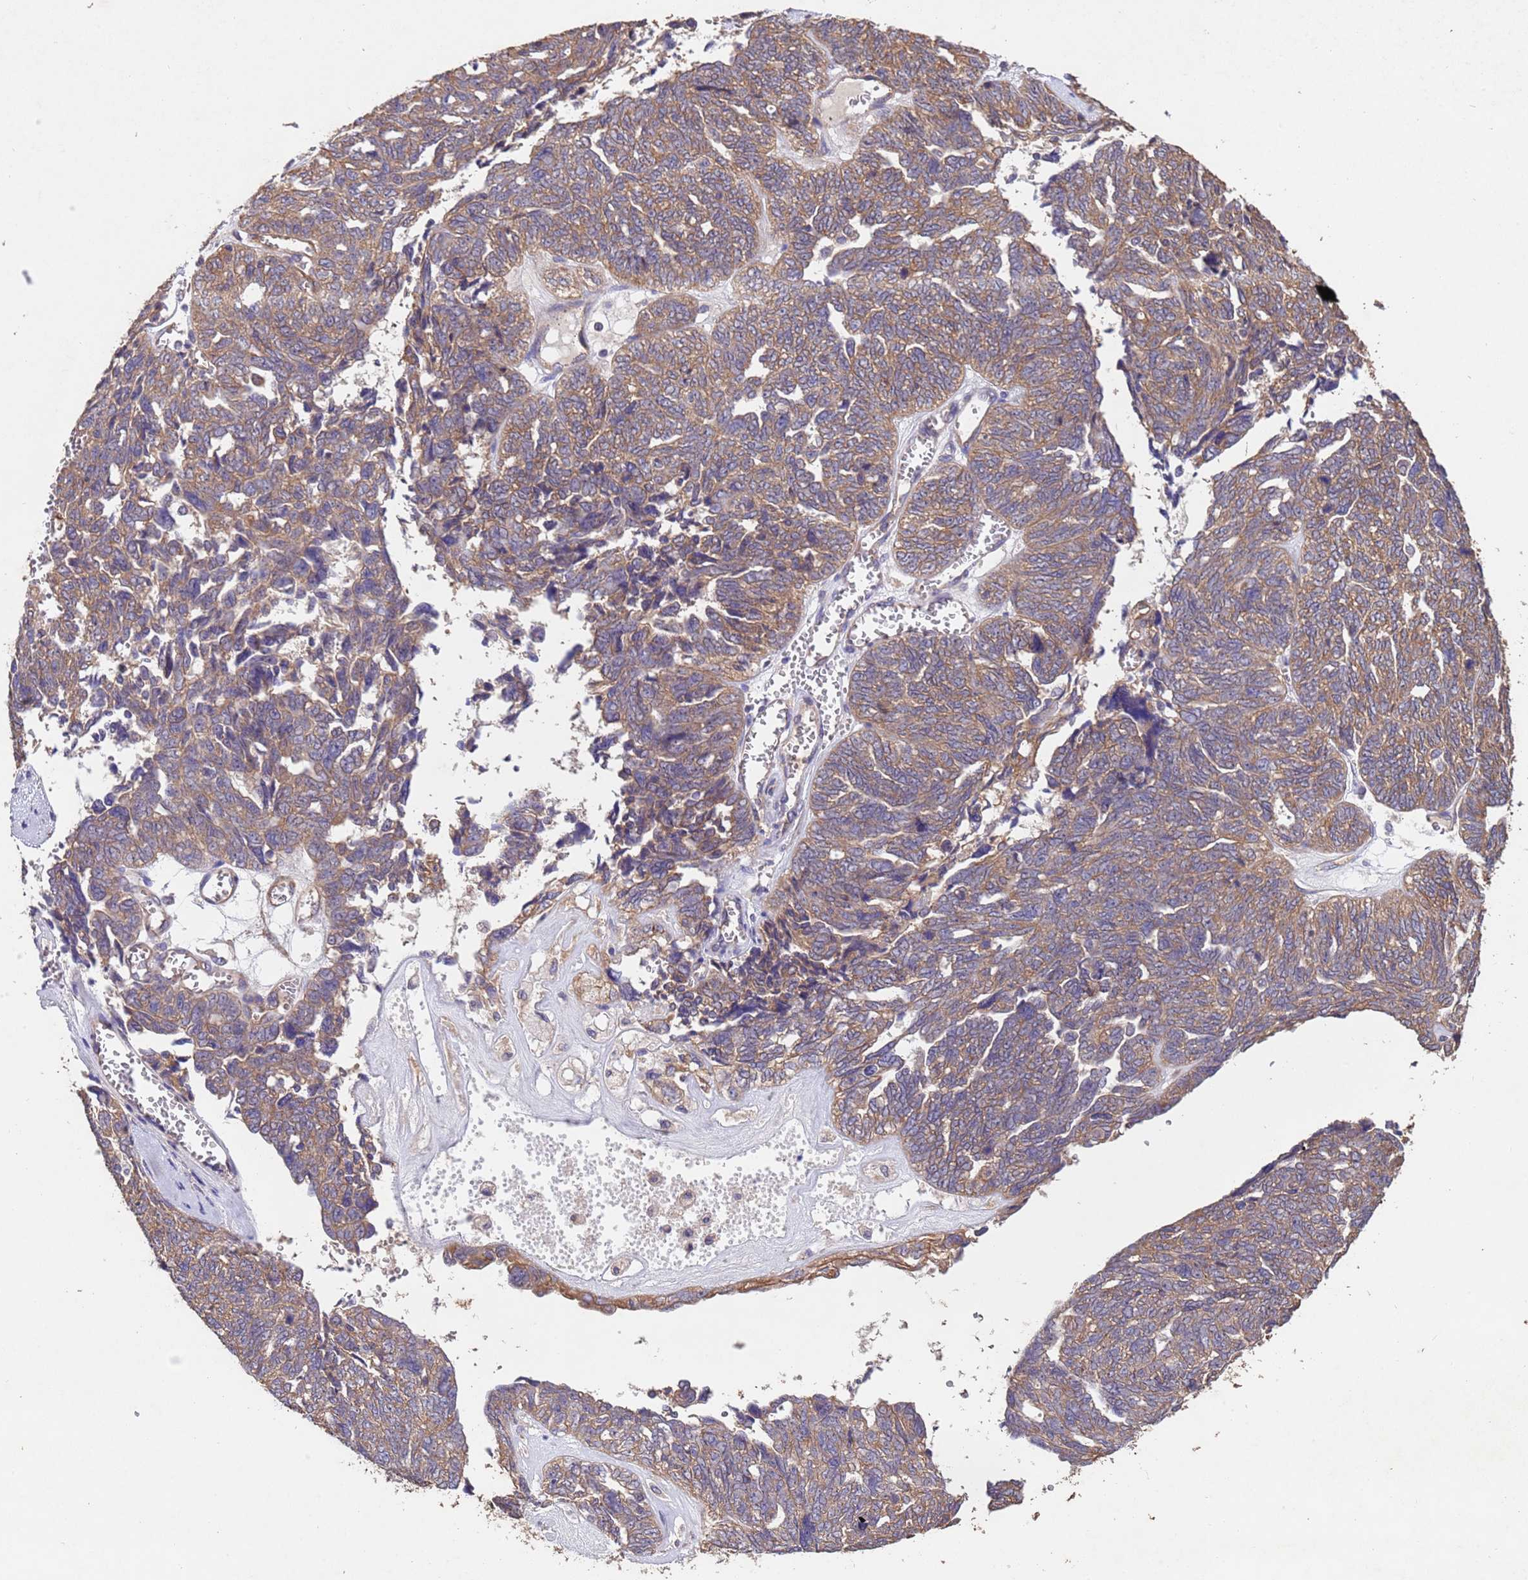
{"staining": {"intensity": "moderate", "quantity": ">75%", "location": "cytoplasmic/membranous"}, "tissue": "ovarian cancer", "cell_type": "Tumor cells", "image_type": "cancer", "snomed": [{"axis": "morphology", "description": "Cystadenocarcinoma, serous, NOS"}, {"axis": "topography", "description": "Ovary"}], "caption": "A histopathology image showing moderate cytoplasmic/membranous staining in approximately >75% of tumor cells in ovarian cancer (serous cystadenocarcinoma), as visualized by brown immunohistochemical staining.", "gene": "MTX3", "patient": {"sex": "female", "age": 79}}